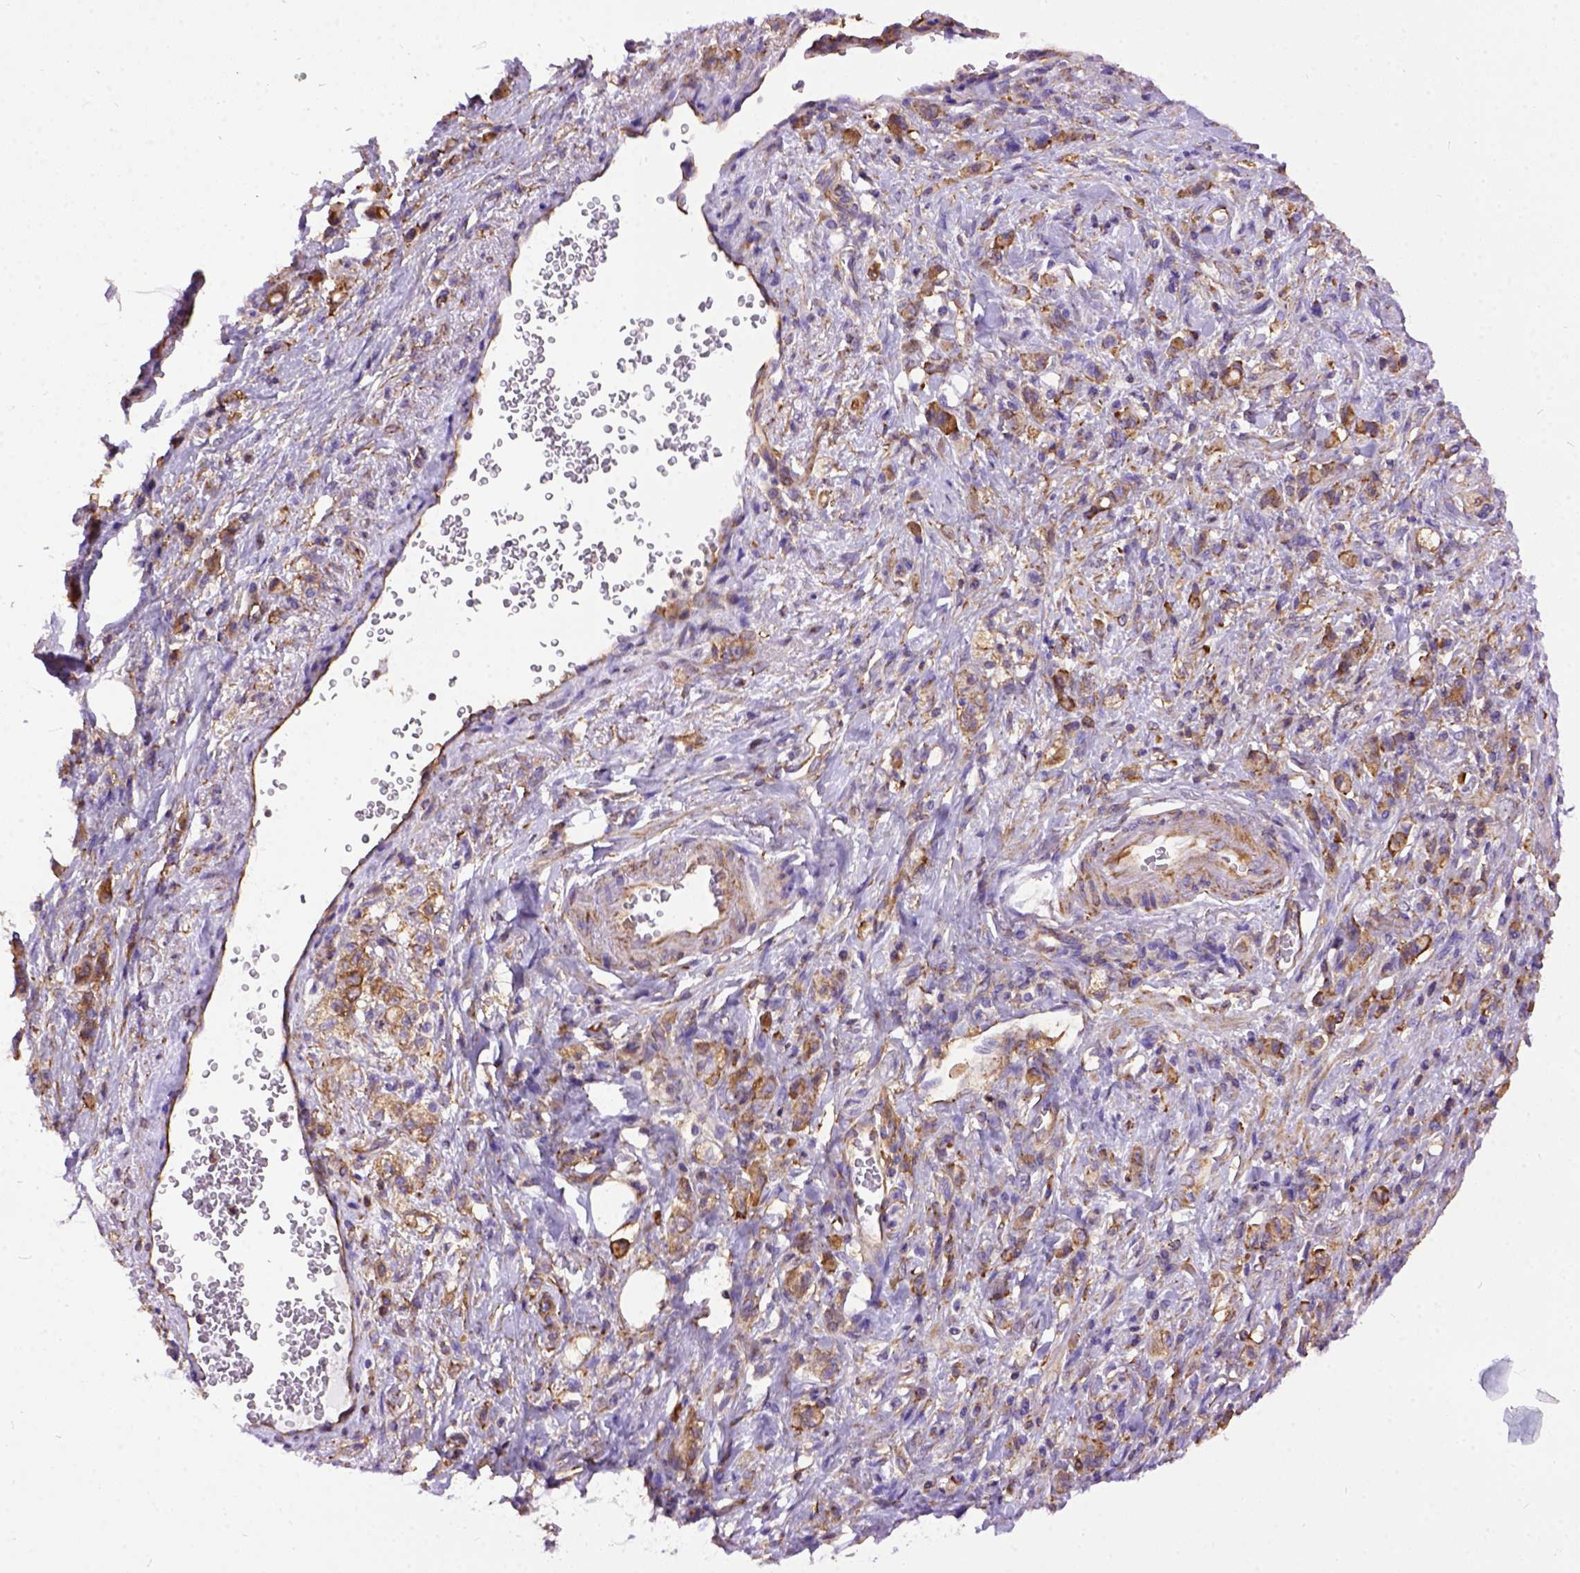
{"staining": {"intensity": "moderate", "quantity": ">75%", "location": "cytoplasmic/membranous"}, "tissue": "stomach cancer", "cell_type": "Tumor cells", "image_type": "cancer", "snomed": [{"axis": "morphology", "description": "Adenocarcinoma, NOS"}, {"axis": "topography", "description": "Stomach"}], "caption": "Human stomach cancer stained with a brown dye reveals moderate cytoplasmic/membranous positive staining in approximately >75% of tumor cells.", "gene": "MVP", "patient": {"sex": "male", "age": 77}}